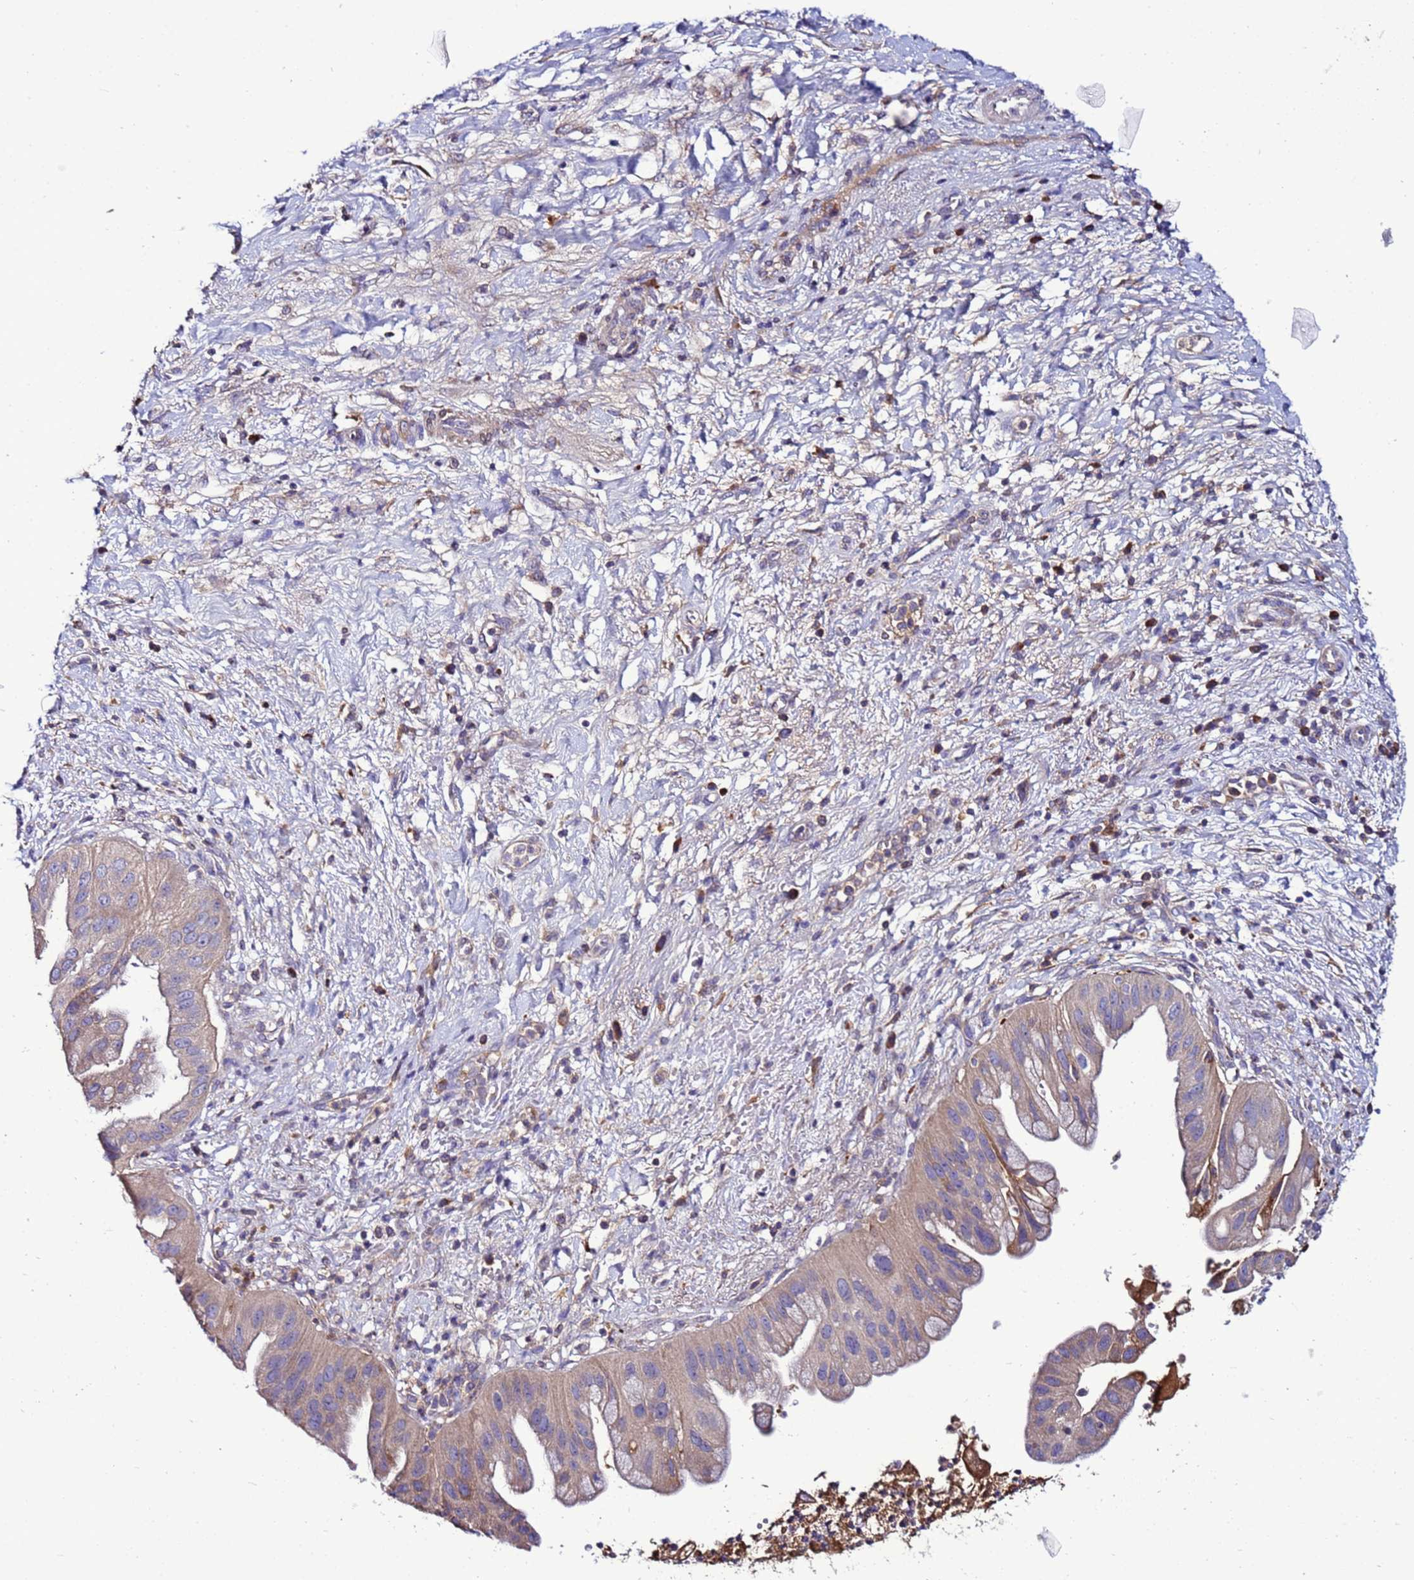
{"staining": {"intensity": "weak", "quantity": "<25%", "location": "cytoplasmic/membranous"}, "tissue": "pancreatic cancer", "cell_type": "Tumor cells", "image_type": "cancer", "snomed": [{"axis": "morphology", "description": "Adenocarcinoma, NOS"}, {"axis": "topography", "description": "Pancreas"}], "caption": "Tumor cells show no significant protein expression in pancreatic adenocarcinoma.", "gene": "ANTKMT", "patient": {"sex": "male", "age": 68}}